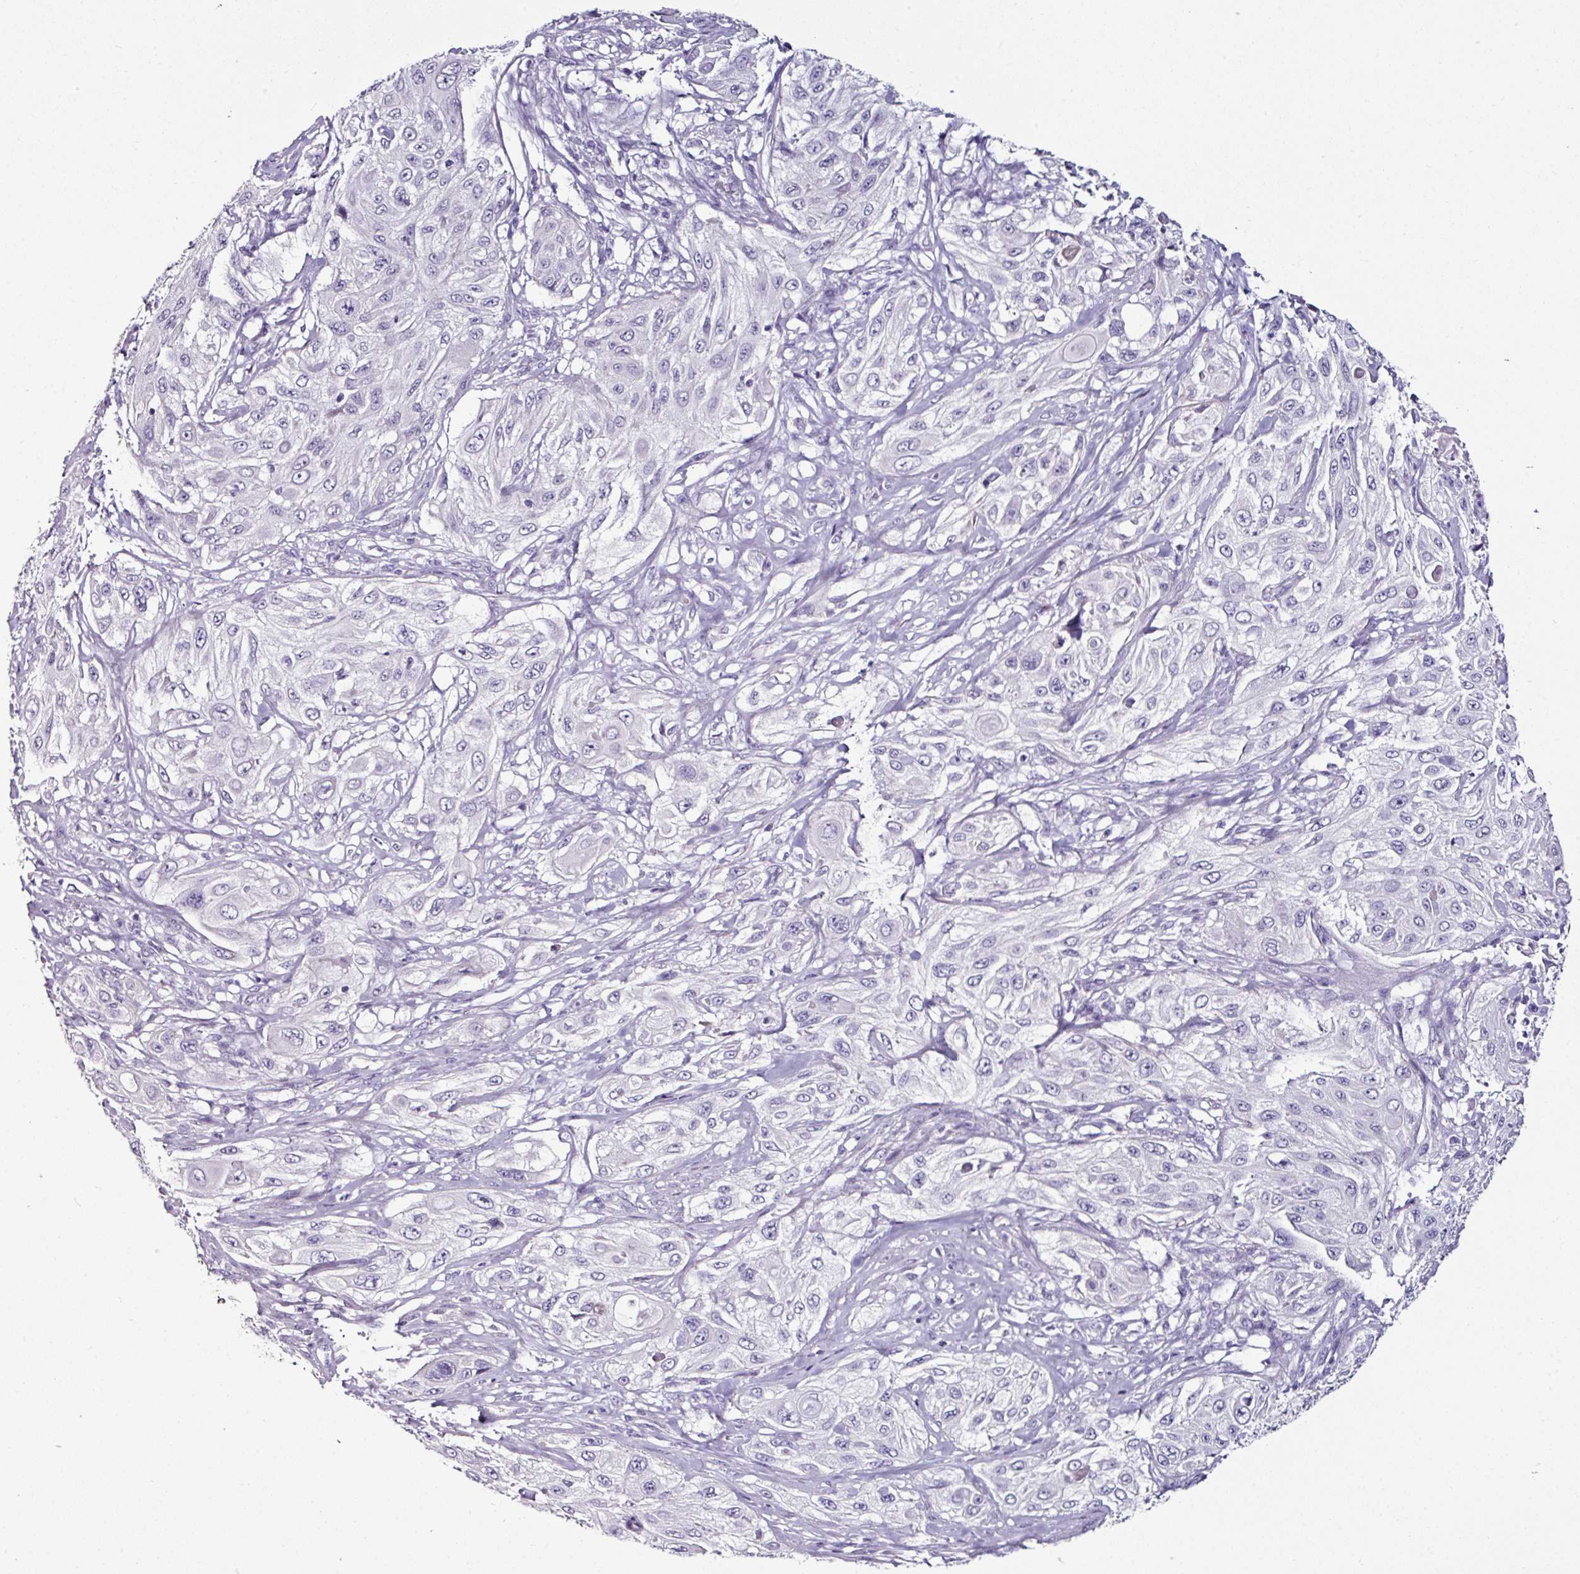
{"staining": {"intensity": "negative", "quantity": "none", "location": "none"}, "tissue": "cervical cancer", "cell_type": "Tumor cells", "image_type": "cancer", "snomed": [{"axis": "morphology", "description": "Squamous cell carcinoma, NOS"}, {"axis": "topography", "description": "Cervix"}], "caption": "This is a image of immunohistochemistry staining of cervical cancer, which shows no positivity in tumor cells.", "gene": "GLP2R", "patient": {"sex": "female", "age": 42}}